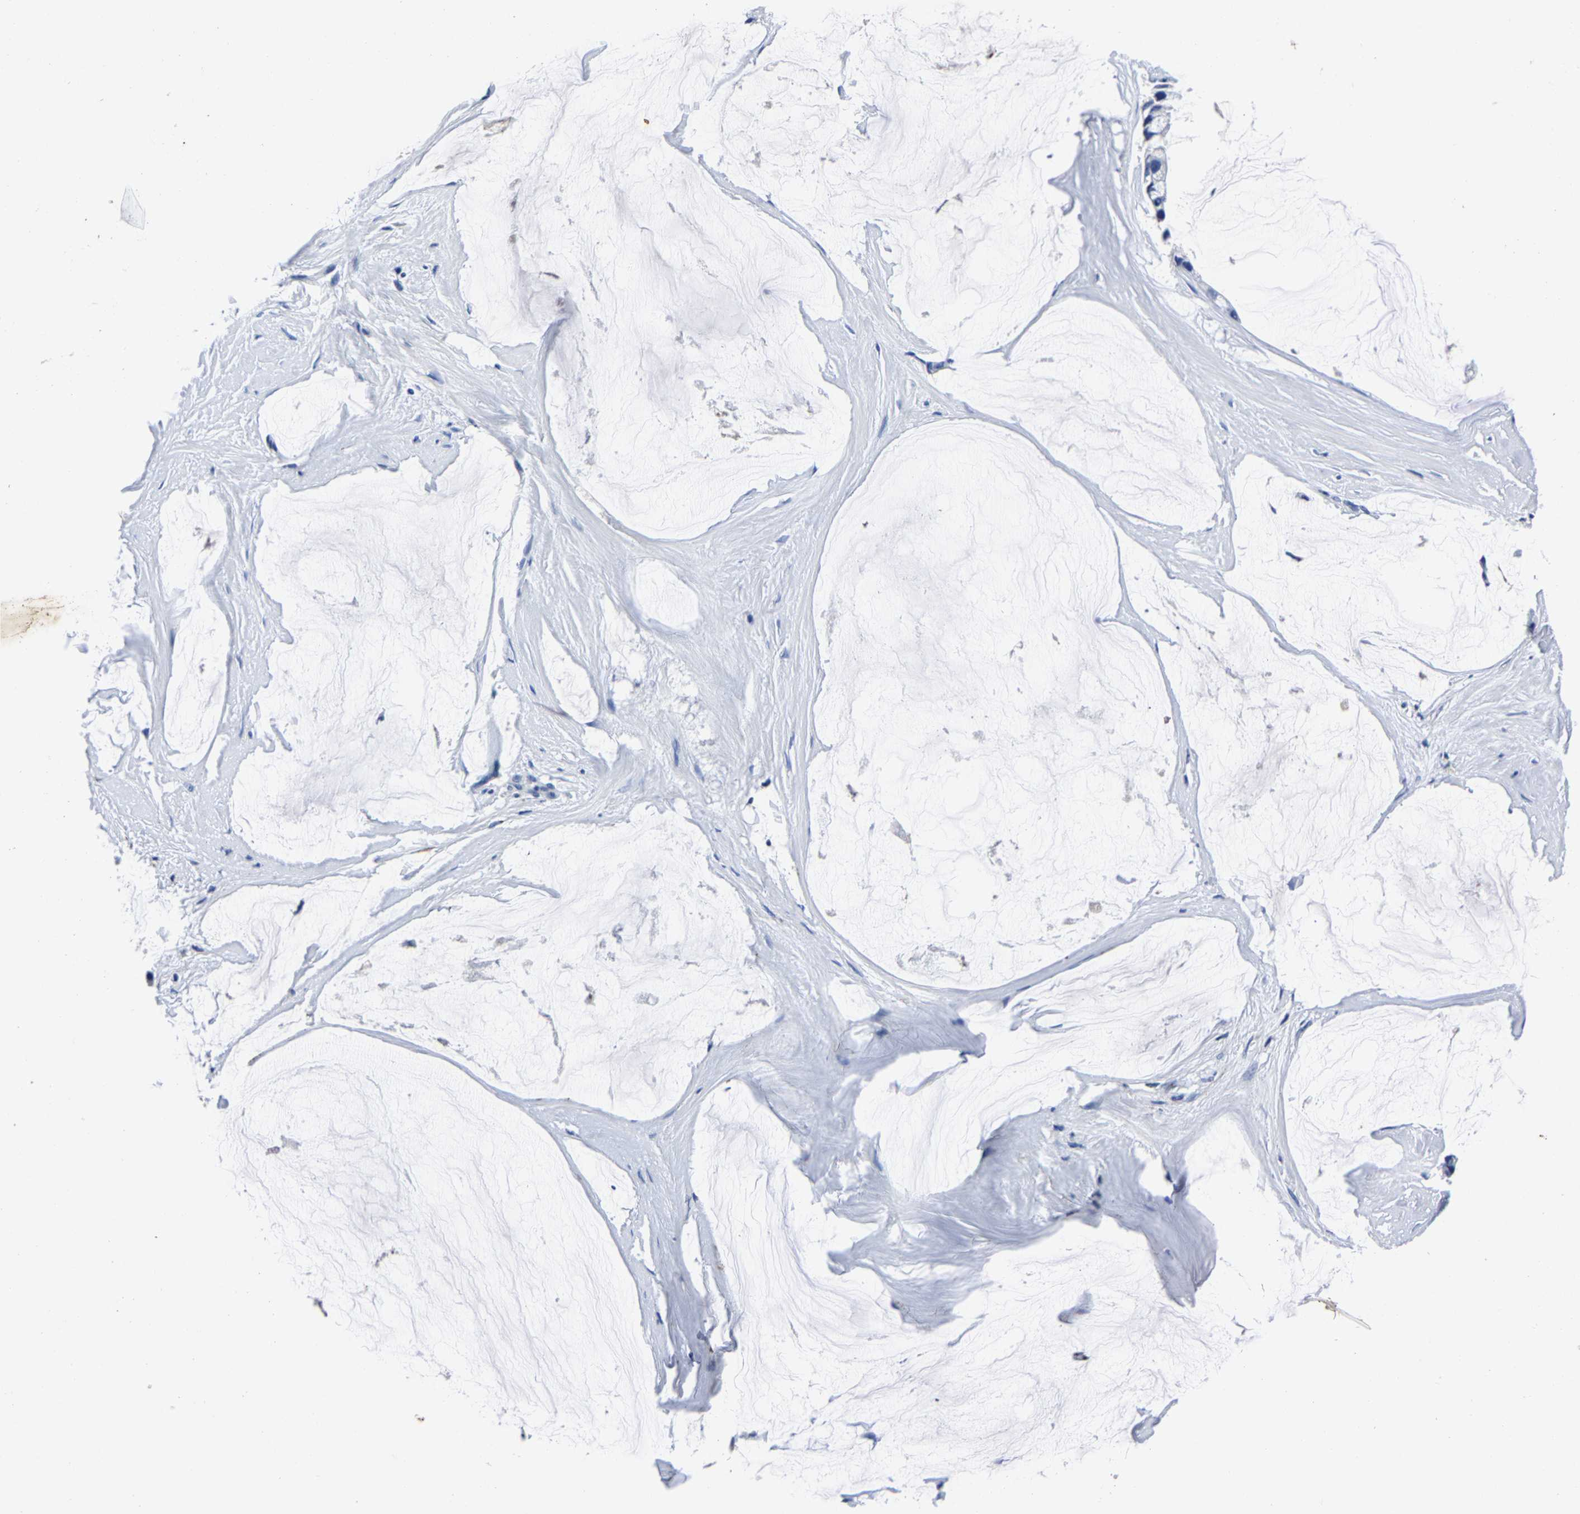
{"staining": {"intensity": "negative", "quantity": "none", "location": "none"}, "tissue": "ovarian cancer", "cell_type": "Tumor cells", "image_type": "cancer", "snomed": [{"axis": "morphology", "description": "Cystadenocarcinoma, mucinous, NOS"}, {"axis": "topography", "description": "Ovary"}], "caption": "Protein analysis of ovarian mucinous cystadenocarcinoma displays no significant positivity in tumor cells.", "gene": "PSPH", "patient": {"sex": "female", "age": 39}}